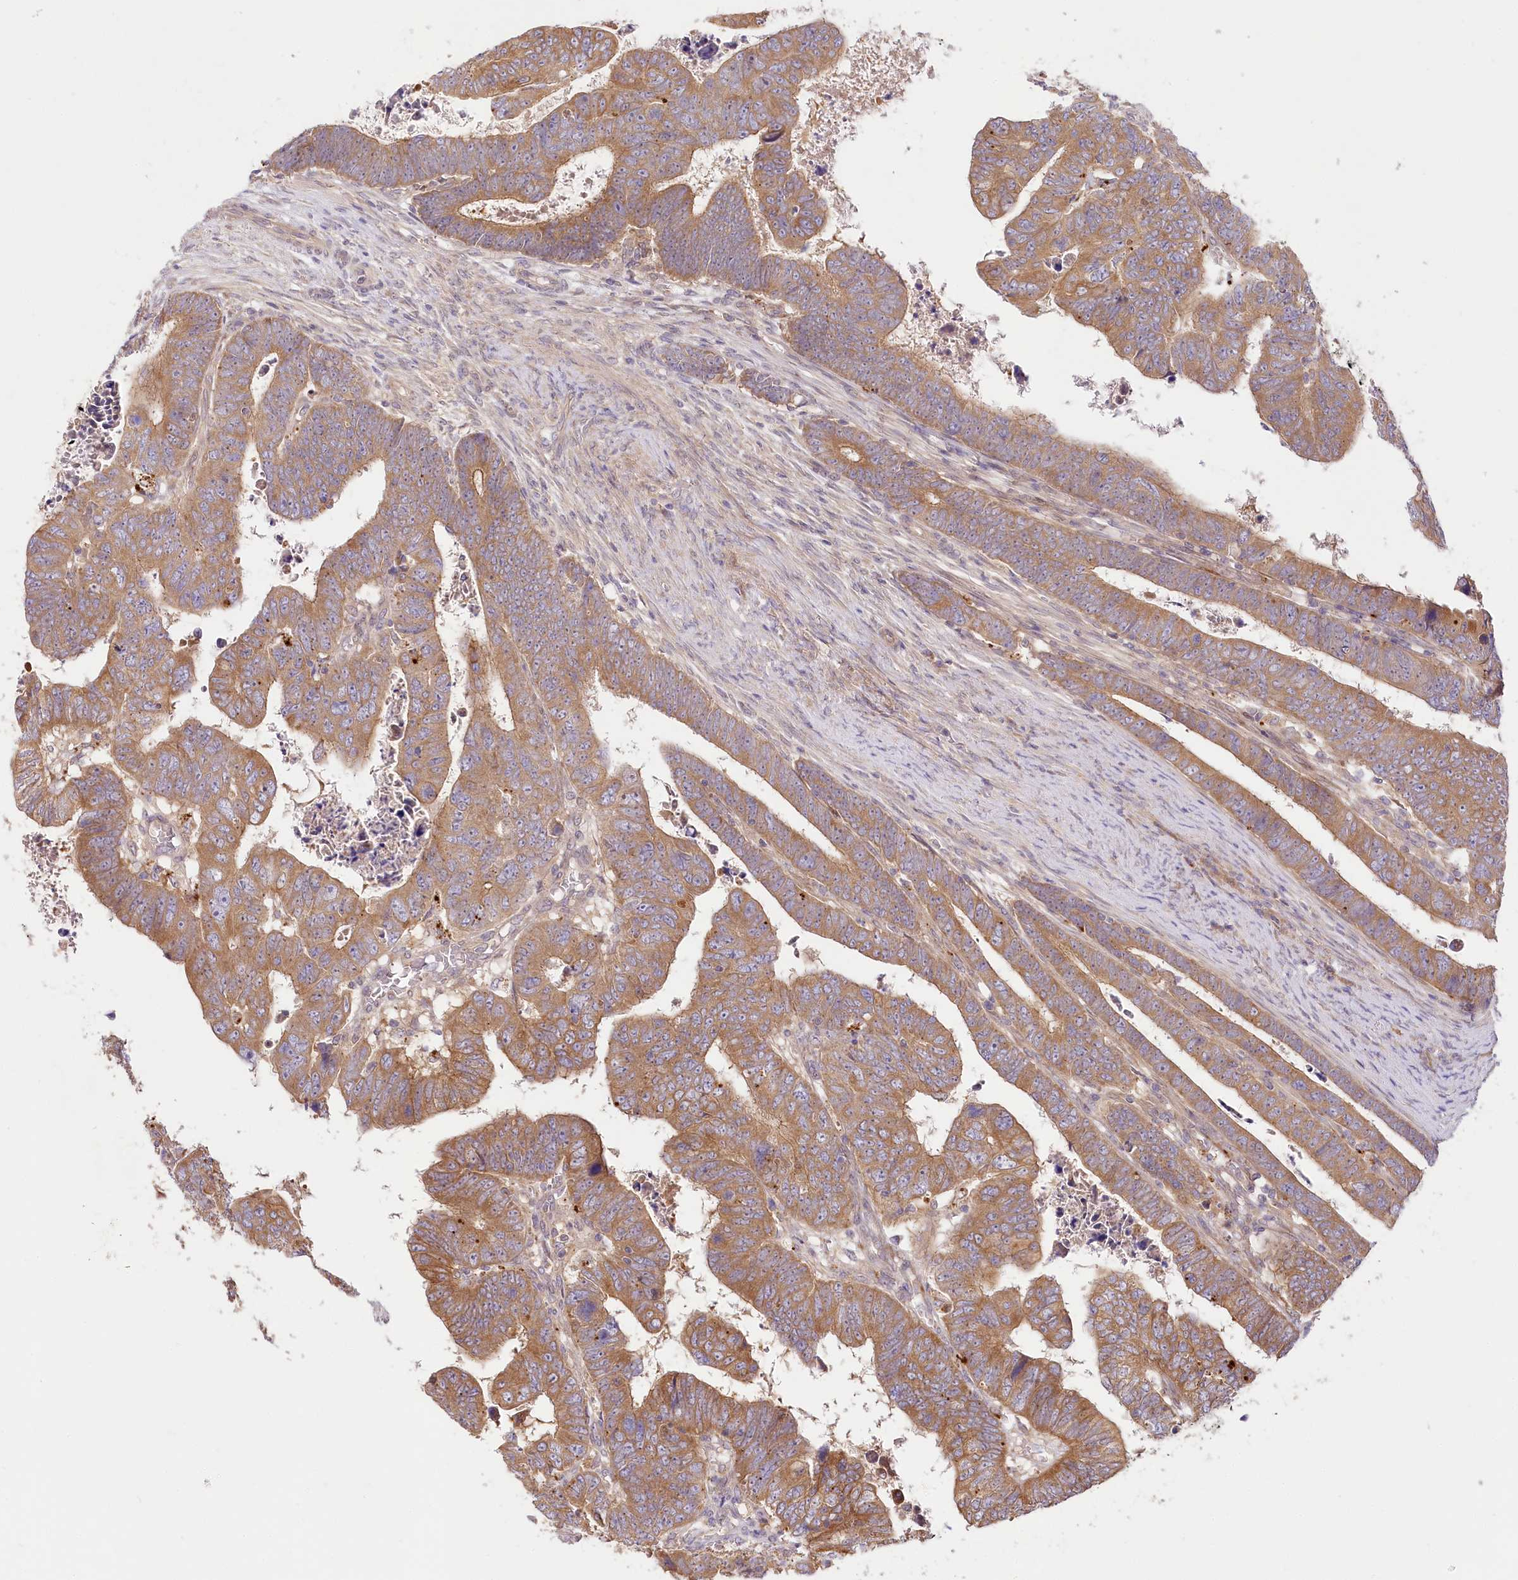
{"staining": {"intensity": "moderate", "quantity": ">75%", "location": "cytoplasmic/membranous"}, "tissue": "colorectal cancer", "cell_type": "Tumor cells", "image_type": "cancer", "snomed": [{"axis": "morphology", "description": "Normal tissue, NOS"}, {"axis": "morphology", "description": "Adenocarcinoma, NOS"}, {"axis": "topography", "description": "Rectum"}], "caption": "IHC photomicrograph of human colorectal adenocarcinoma stained for a protein (brown), which demonstrates medium levels of moderate cytoplasmic/membranous positivity in approximately >75% of tumor cells.", "gene": "PYROXD1", "patient": {"sex": "female", "age": 65}}